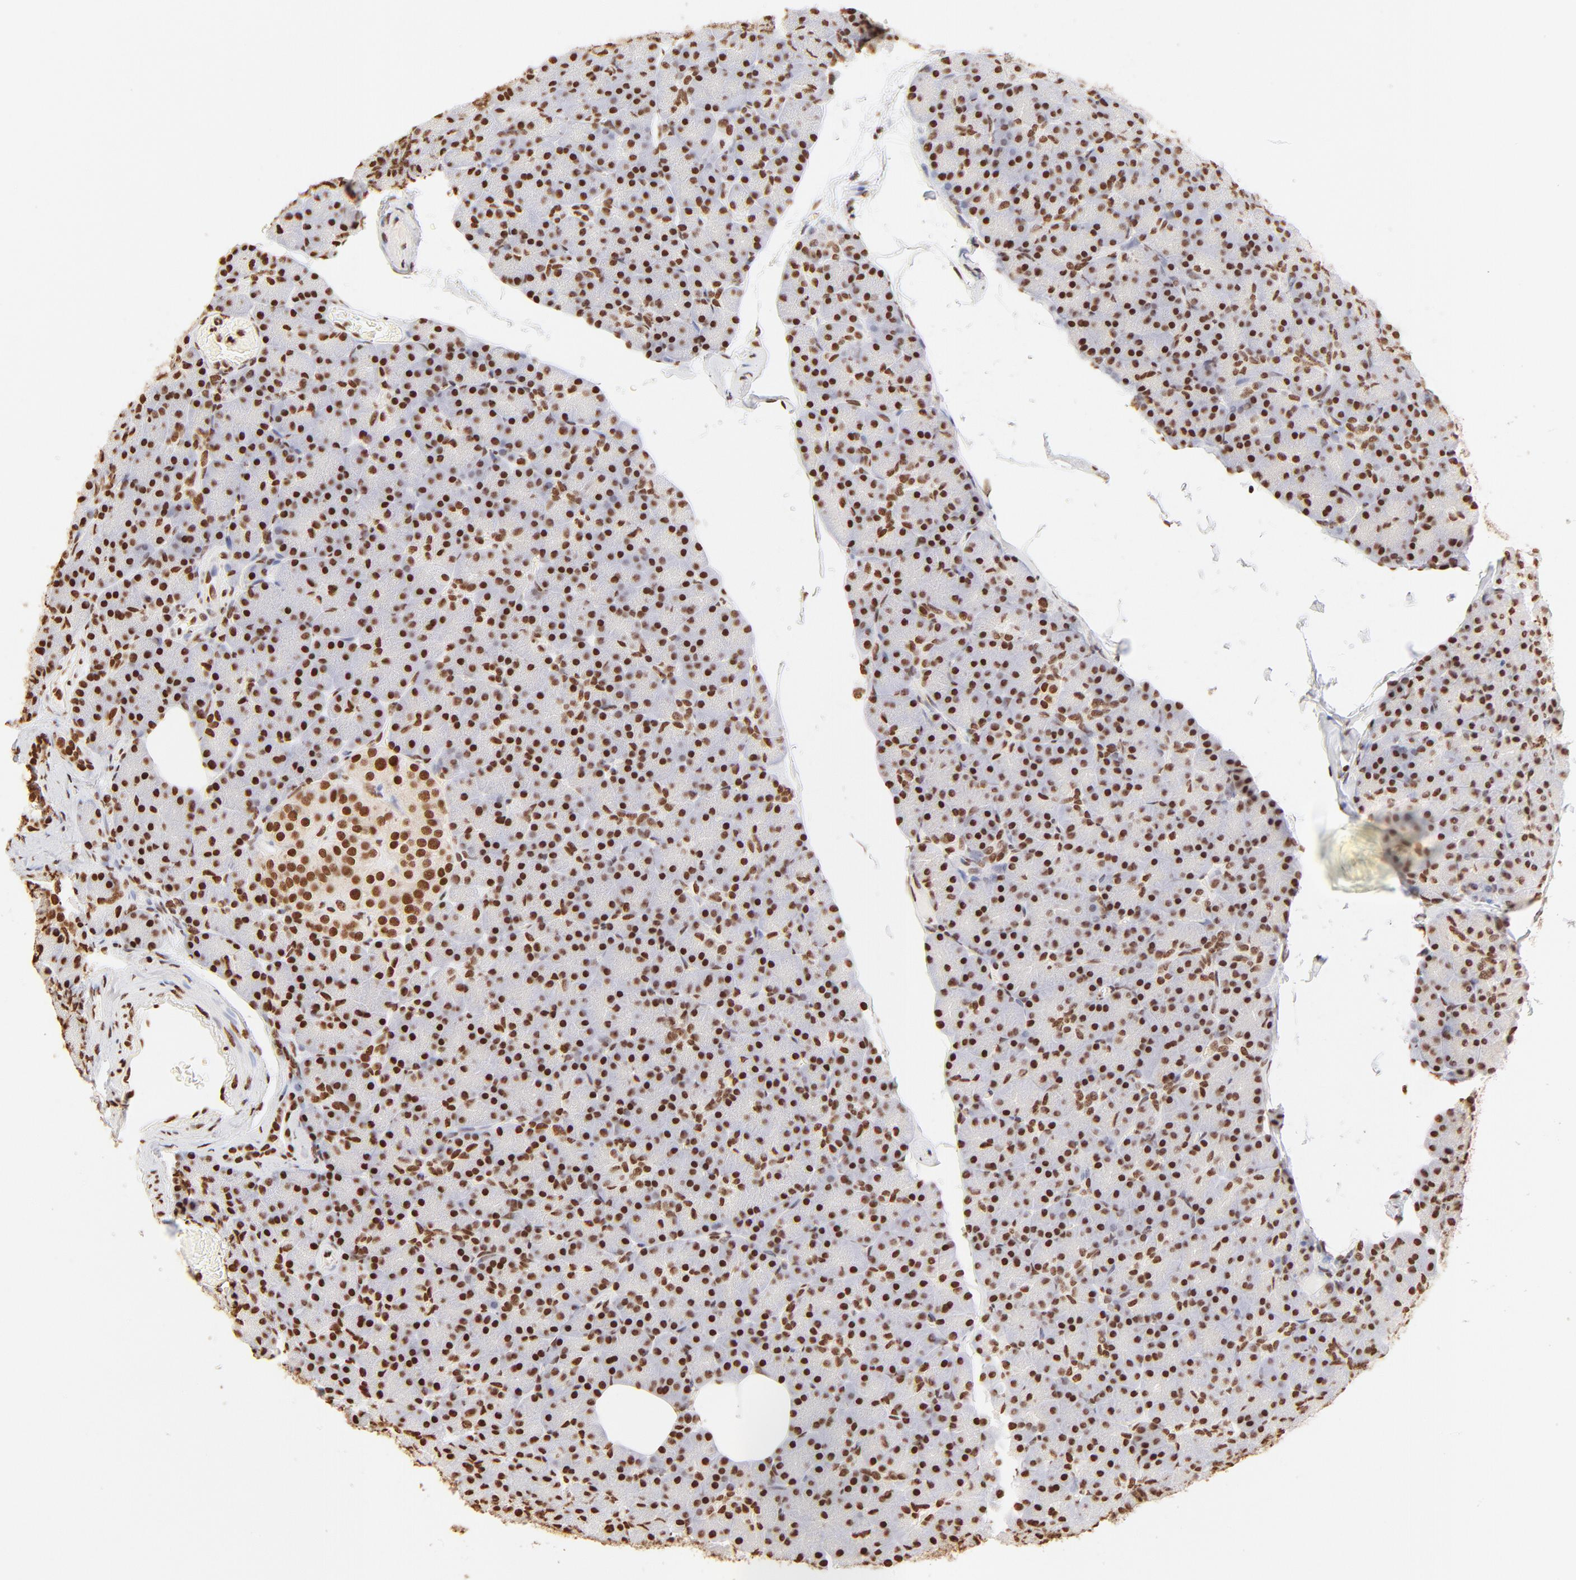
{"staining": {"intensity": "strong", "quantity": ">75%", "location": "nuclear"}, "tissue": "pancreas", "cell_type": "Exocrine glandular cells", "image_type": "normal", "snomed": [{"axis": "morphology", "description": "Normal tissue, NOS"}, {"axis": "topography", "description": "Pancreas"}], "caption": "Brown immunohistochemical staining in benign human pancreas reveals strong nuclear expression in approximately >75% of exocrine glandular cells.", "gene": "ZNF540", "patient": {"sex": "female", "age": 43}}